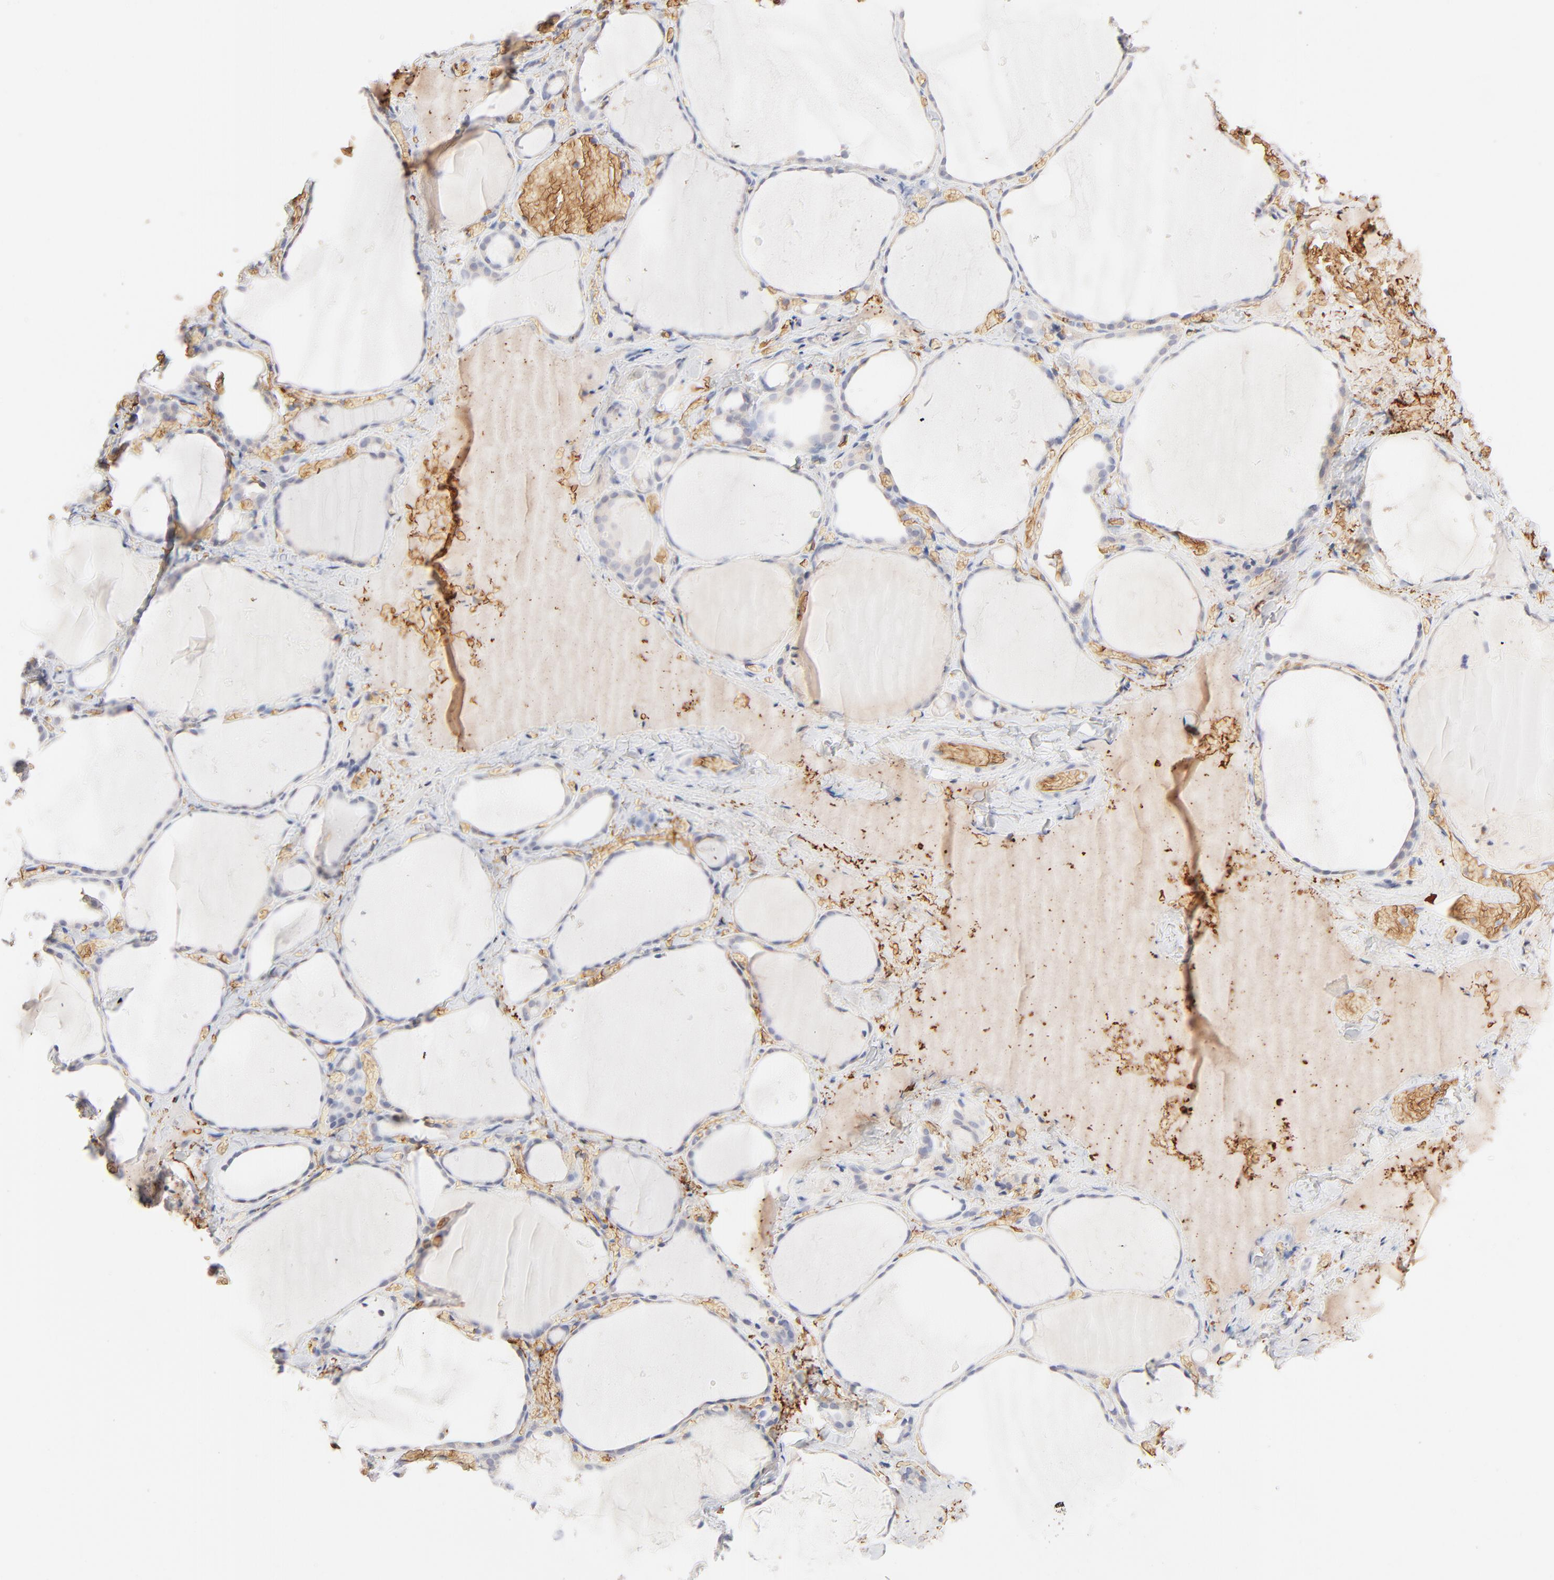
{"staining": {"intensity": "negative", "quantity": "none", "location": "none"}, "tissue": "thyroid gland", "cell_type": "Glandular cells", "image_type": "normal", "snomed": [{"axis": "morphology", "description": "Normal tissue, NOS"}, {"axis": "topography", "description": "Thyroid gland"}], "caption": "This is an IHC image of unremarkable human thyroid gland. There is no positivity in glandular cells.", "gene": "SPTB", "patient": {"sex": "female", "age": 22}}